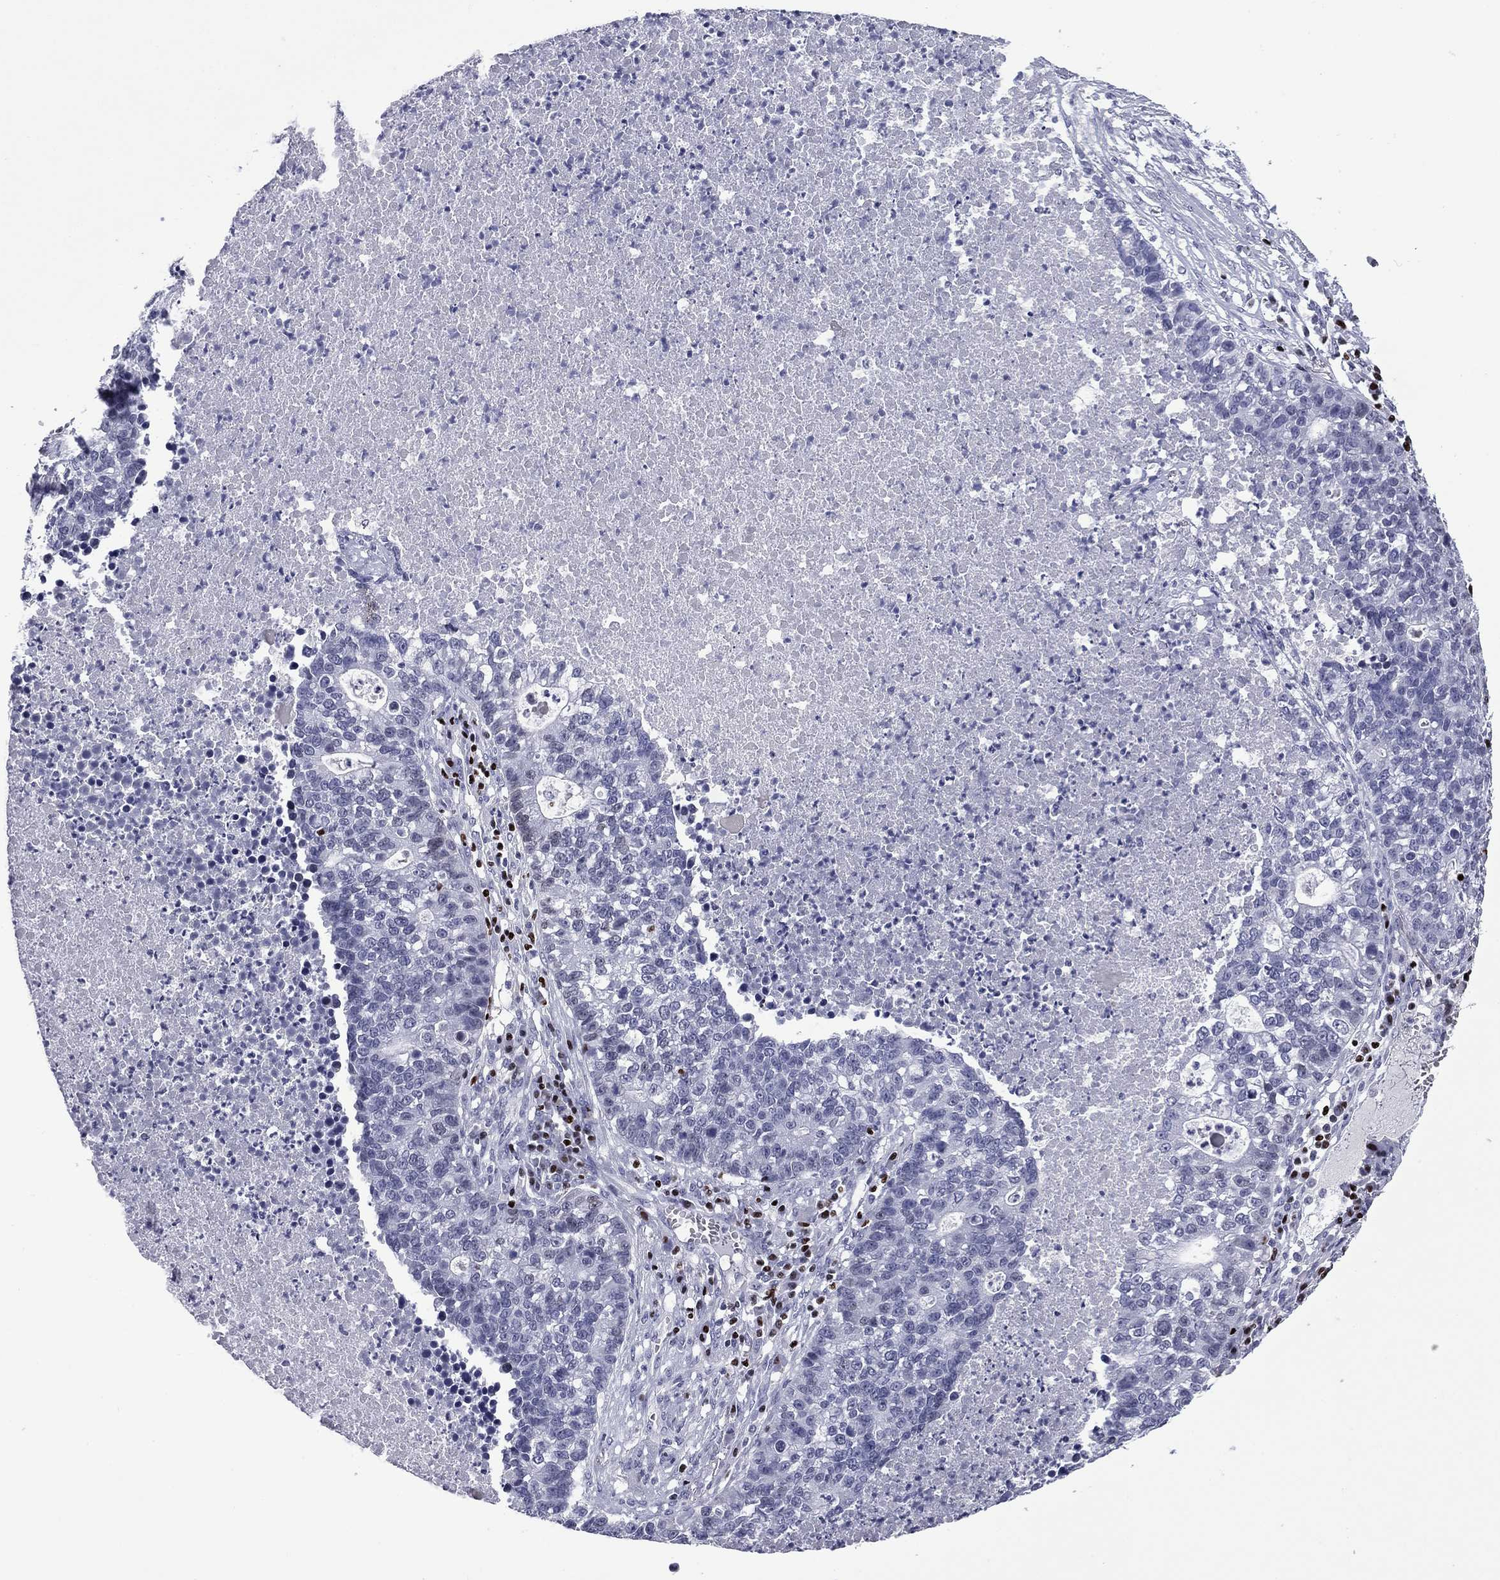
{"staining": {"intensity": "negative", "quantity": "none", "location": "none"}, "tissue": "lung cancer", "cell_type": "Tumor cells", "image_type": "cancer", "snomed": [{"axis": "morphology", "description": "Adenocarcinoma, NOS"}, {"axis": "topography", "description": "Lung"}], "caption": "A micrograph of human adenocarcinoma (lung) is negative for staining in tumor cells.", "gene": "IKZF3", "patient": {"sex": "male", "age": 57}}